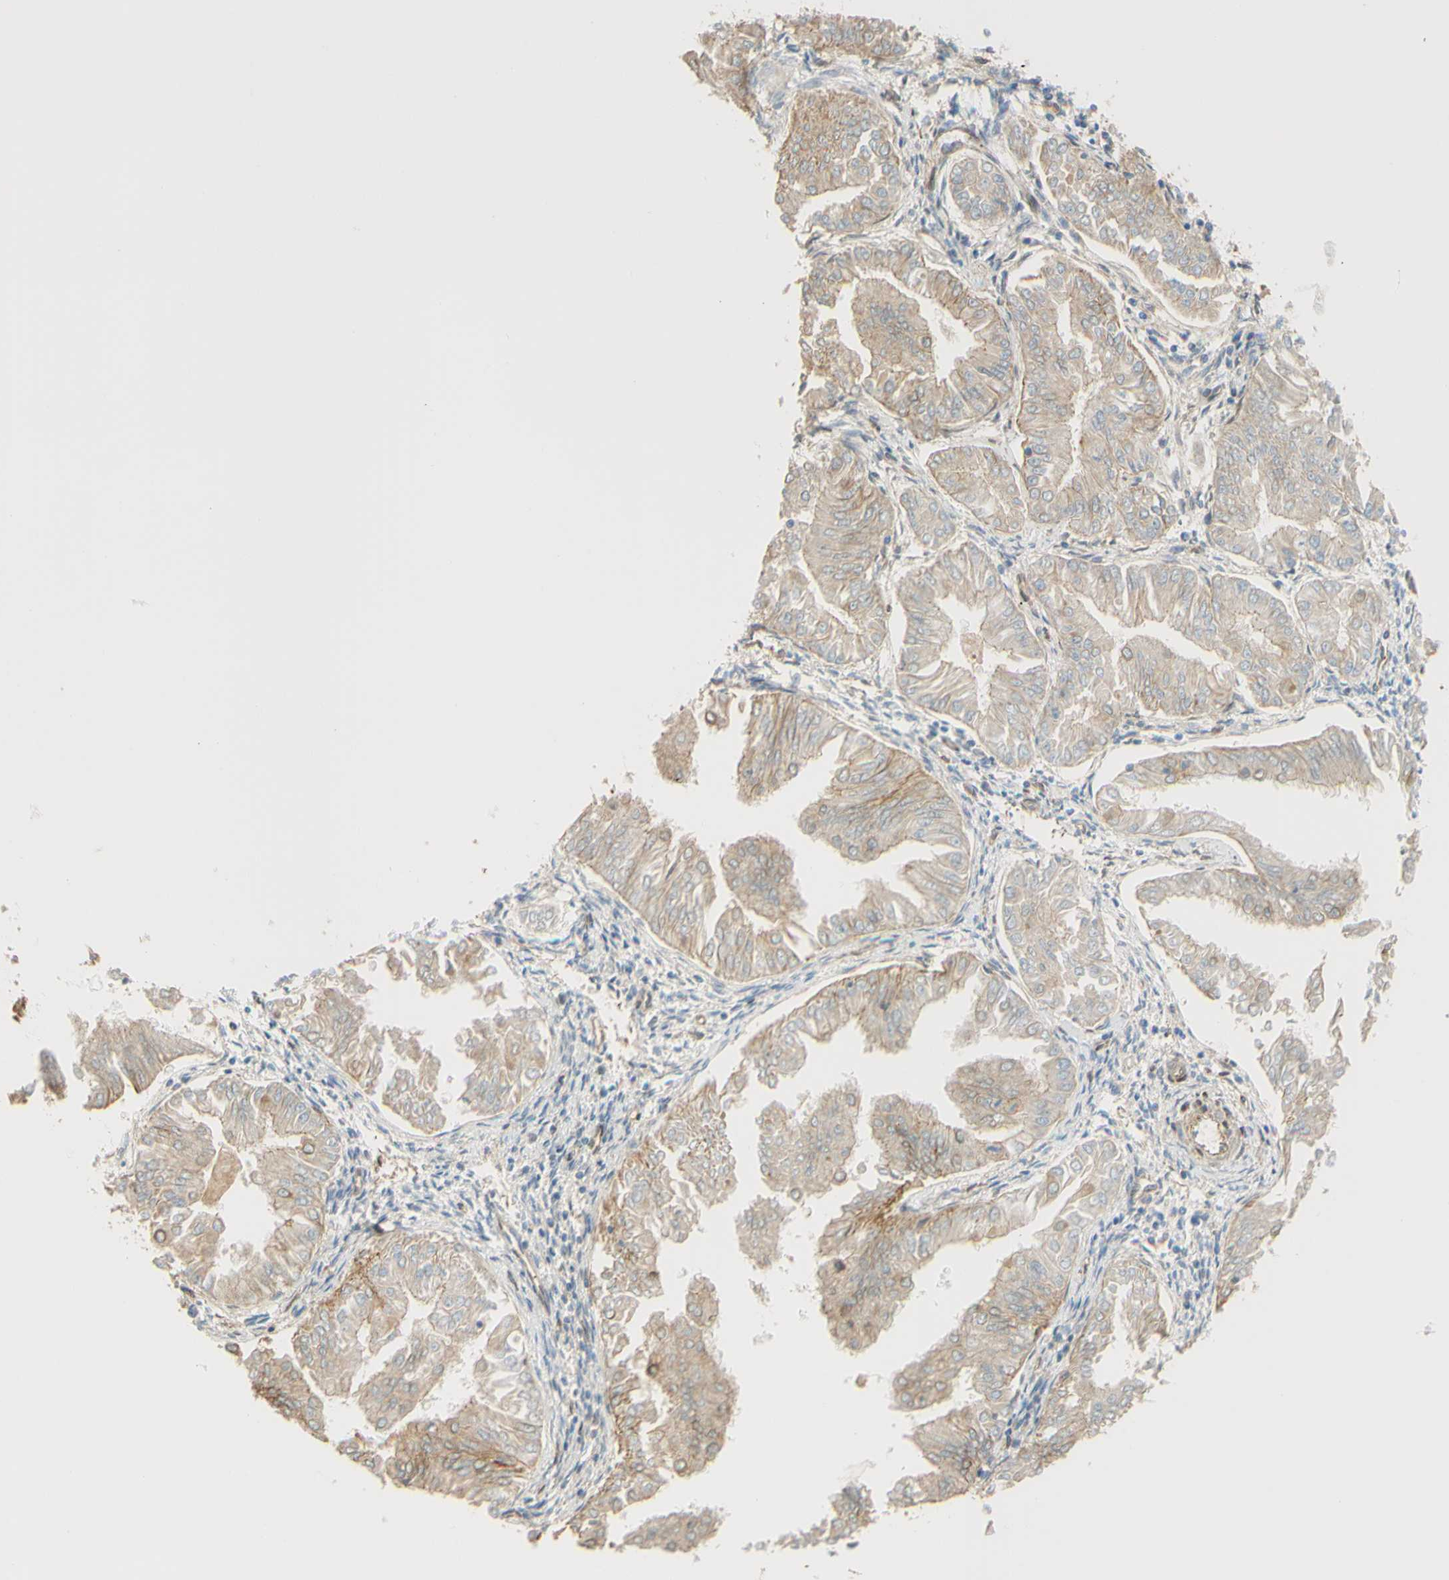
{"staining": {"intensity": "moderate", "quantity": "<25%", "location": "cytoplasmic/membranous"}, "tissue": "endometrial cancer", "cell_type": "Tumor cells", "image_type": "cancer", "snomed": [{"axis": "morphology", "description": "Adenocarcinoma, NOS"}, {"axis": "topography", "description": "Endometrium"}], "caption": "High-power microscopy captured an IHC photomicrograph of endometrial adenocarcinoma, revealing moderate cytoplasmic/membranous positivity in about <25% of tumor cells.", "gene": "ENDOD1", "patient": {"sex": "female", "age": 53}}